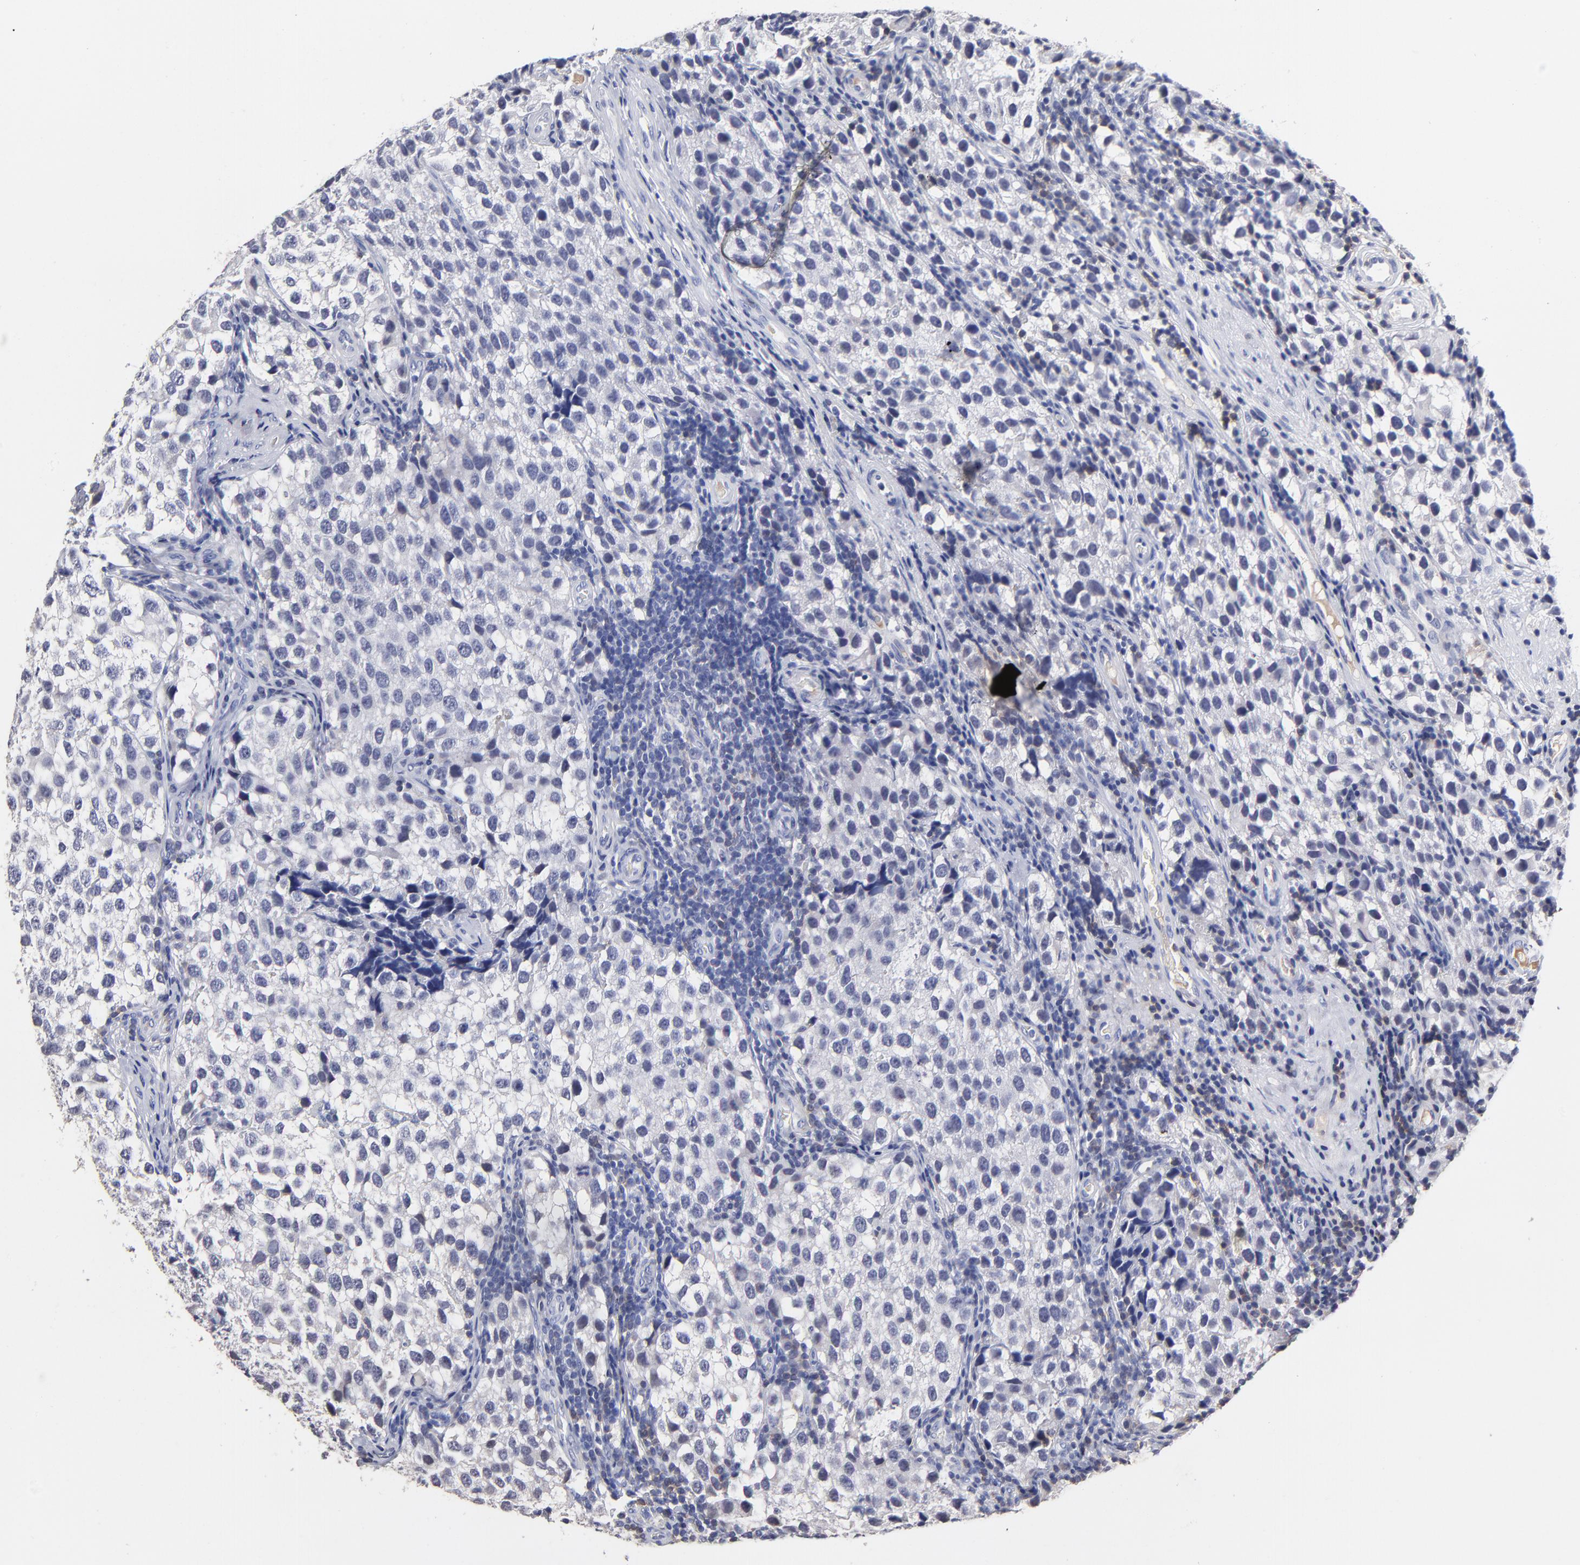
{"staining": {"intensity": "negative", "quantity": "none", "location": "none"}, "tissue": "testis cancer", "cell_type": "Tumor cells", "image_type": "cancer", "snomed": [{"axis": "morphology", "description": "Seminoma, NOS"}, {"axis": "topography", "description": "Testis"}], "caption": "Tumor cells show no significant positivity in testis seminoma. (DAB immunohistochemistry (IHC), high magnification).", "gene": "TRAT1", "patient": {"sex": "male", "age": 39}}